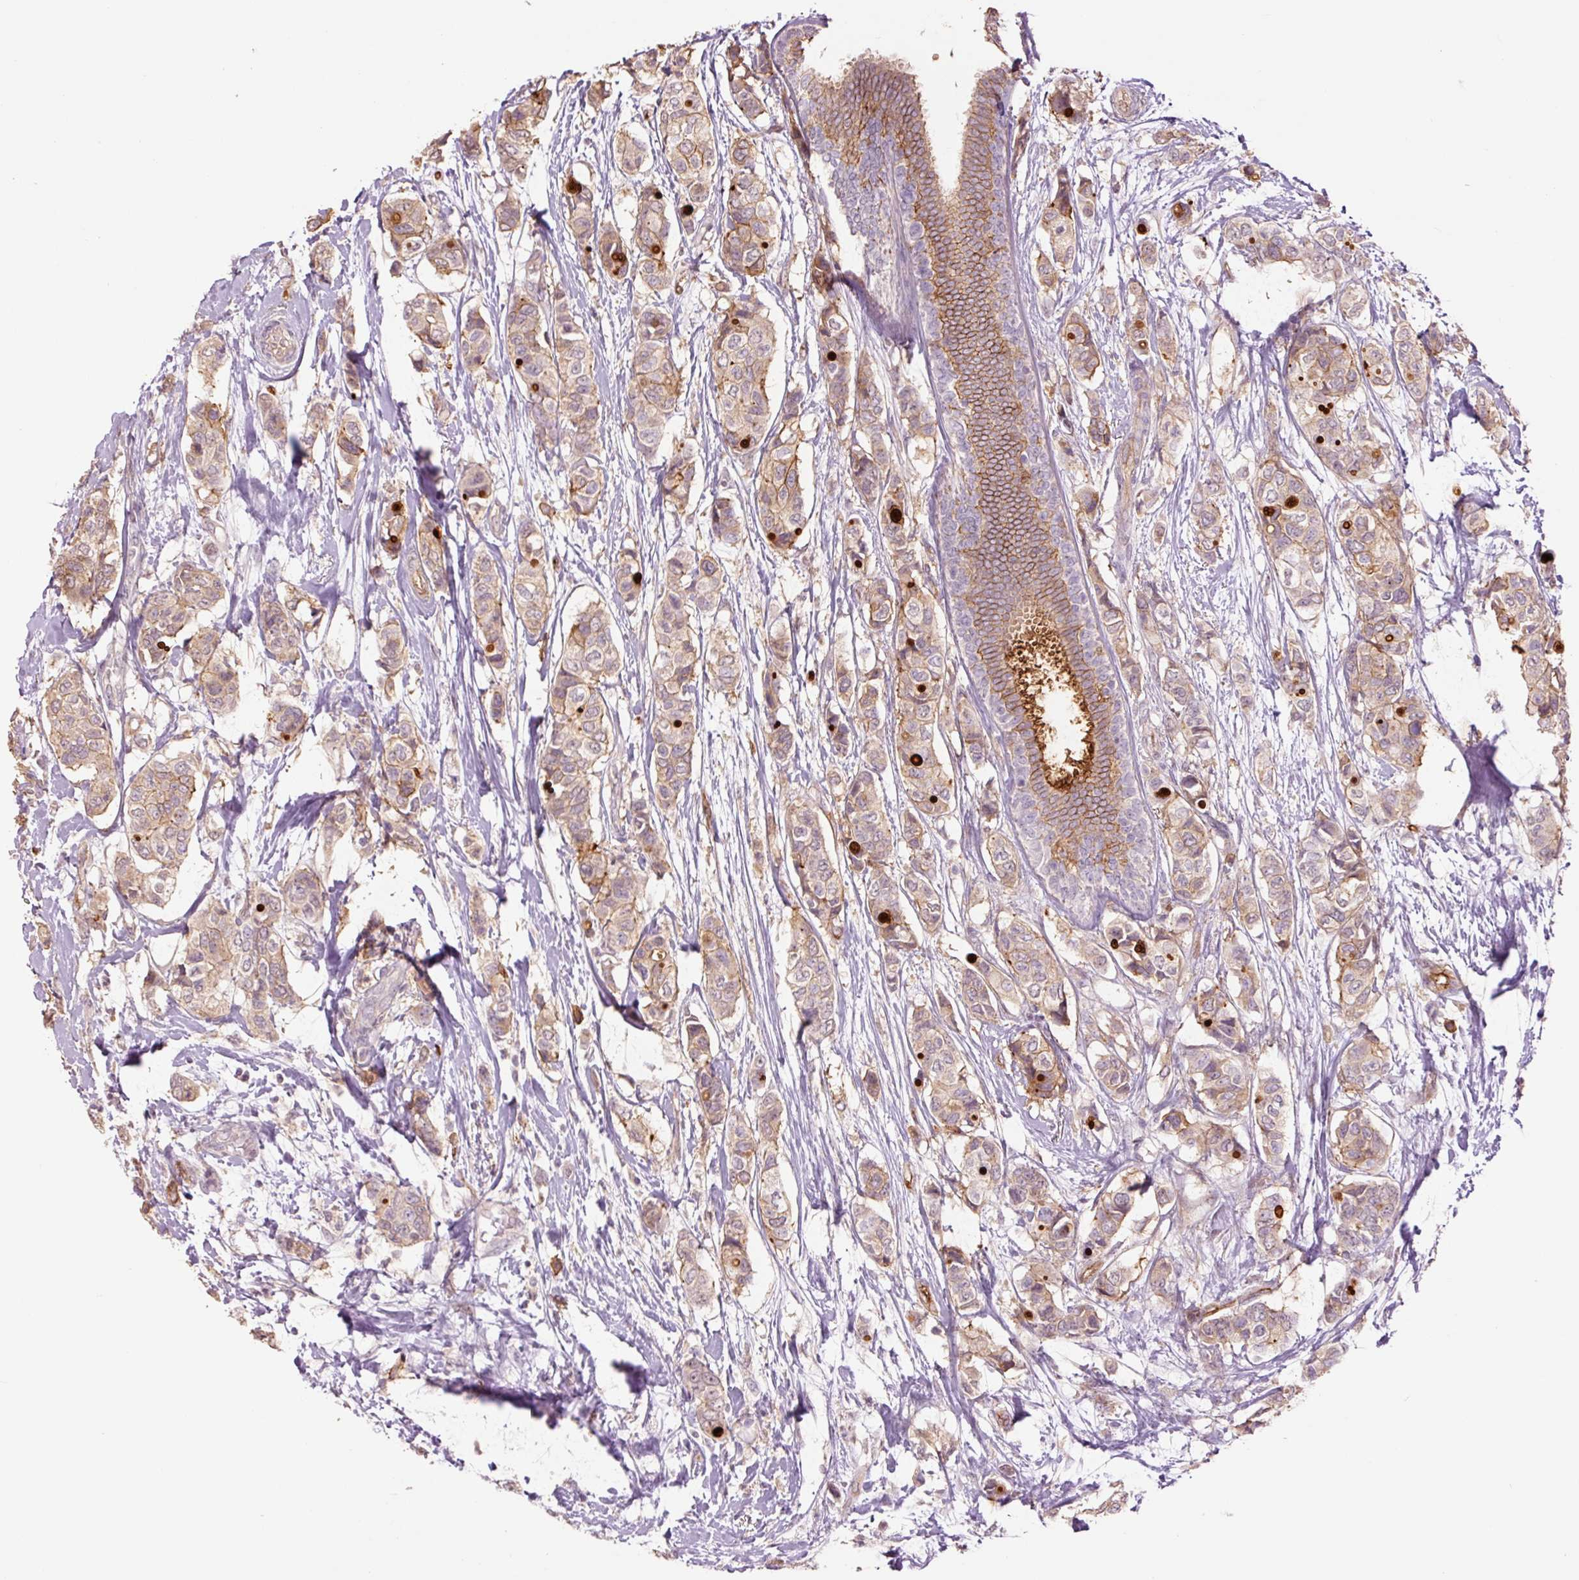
{"staining": {"intensity": "moderate", "quantity": "25%-75%", "location": "cytoplasmic/membranous"}, "tissue": "breast cancer", "cell_type": "Tumor cells", "image_type": "cancer", "snomed": [{"axis": "morphology", "description": "Lobular carcinoma"}, {"axis": "topography", "description": "Breast"}], "caption": "Immunohistochemical staining of breast cancer demonstrates moderate cytoplasmic/membranous protein positivity in approximately 25%-75% of tumor cells. Ihc stains the protein in brown and the nuclei are stained blue.", "gene": "SLC1A4", "patient": {"sex": "female", "age": 51}}